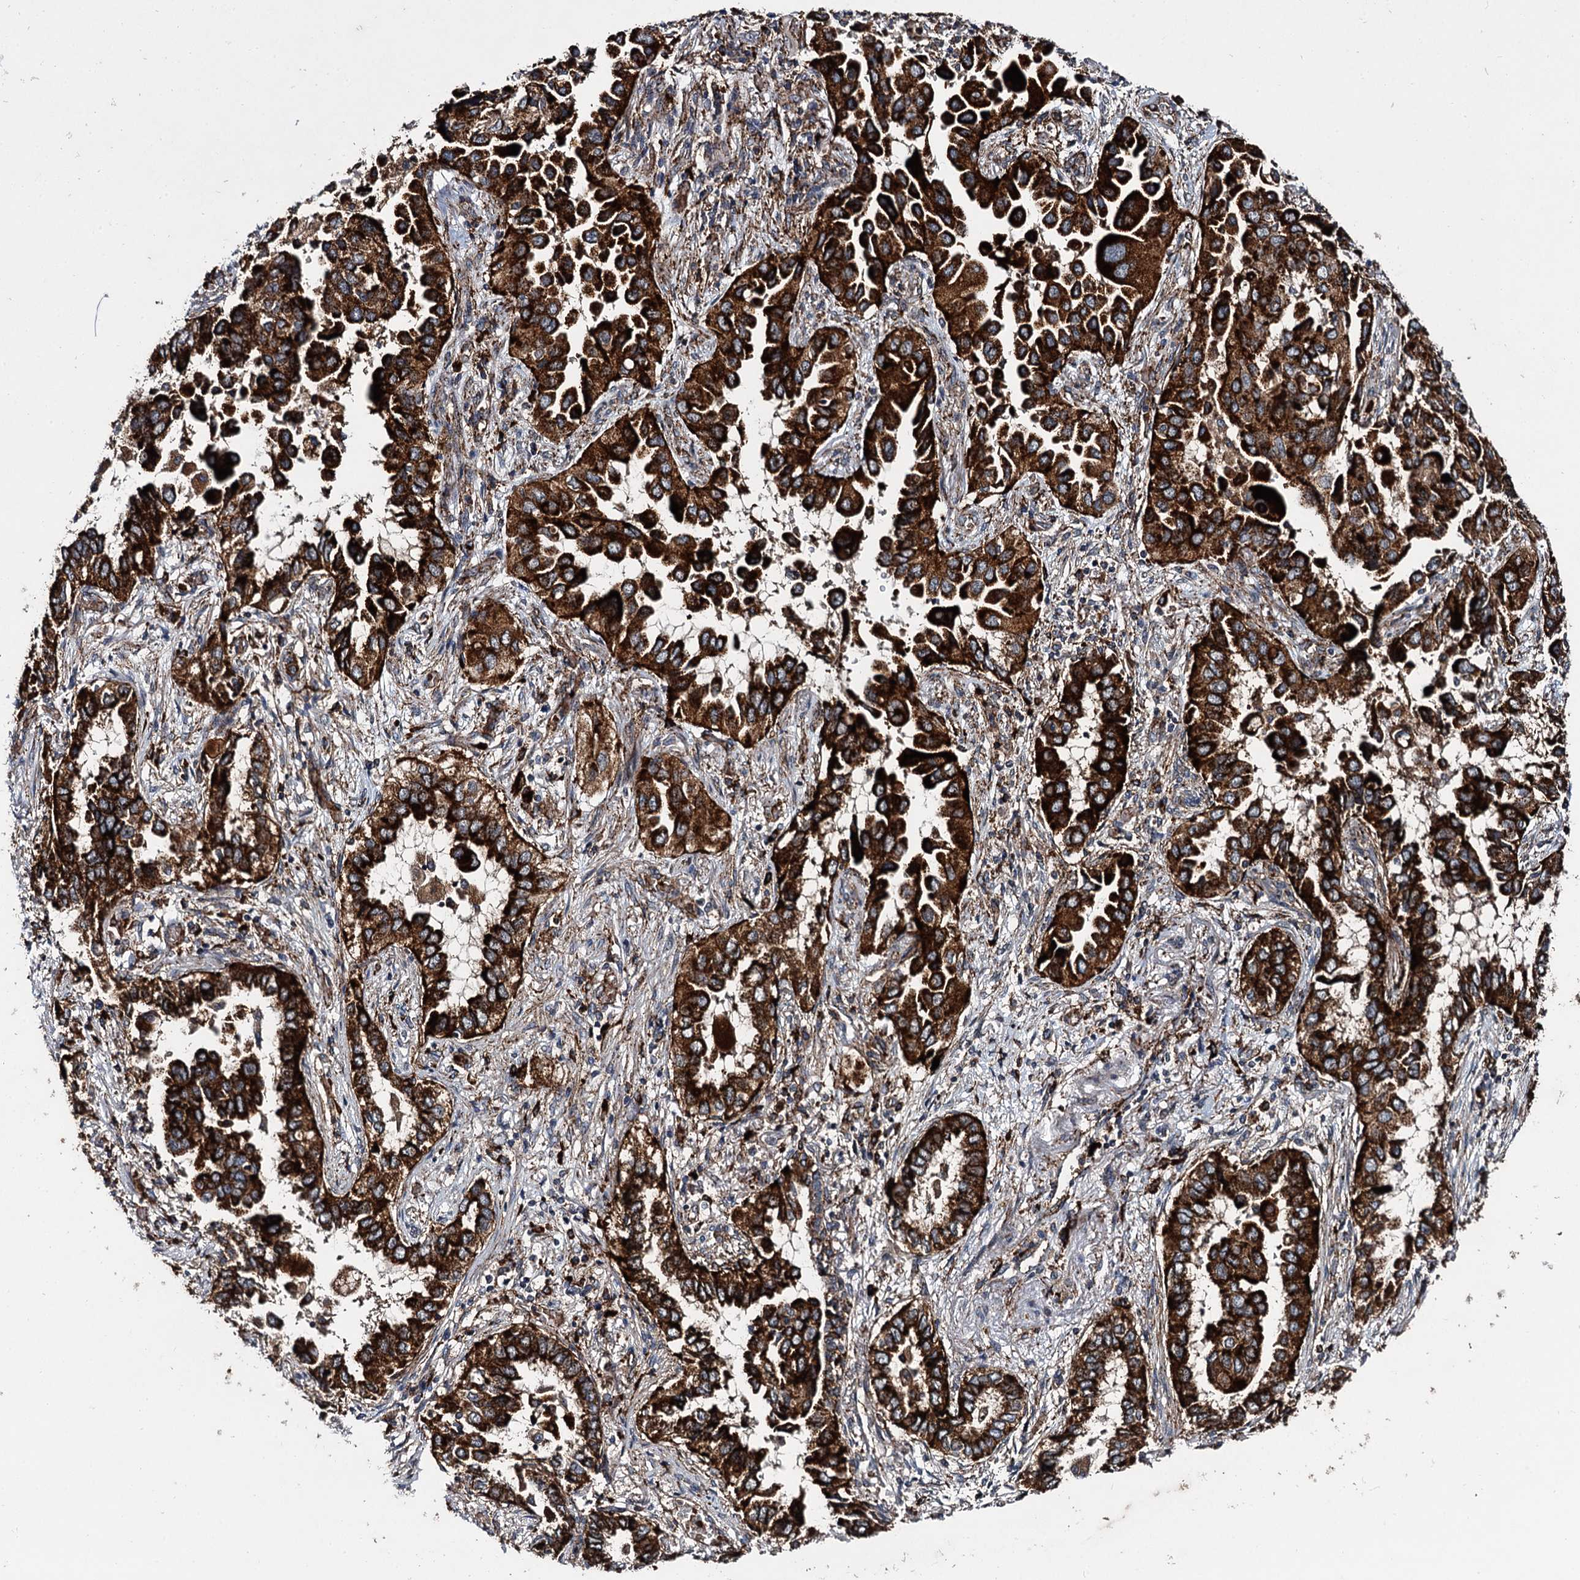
{"staining": {"intensity": "strong", "quantity": ">75%", "location": "cytoplasmic/membranous"}, "tissue": "lung cancer", "cell_type": "Tumor cells", "image_type": "cancer", "snomed": [{"axis": "morphology", "description": "Adenocarcinoma, NOS"}, {"axis": "topography", "description": "Lung"}], "caption": "A micrograph showing strong cytoplasmic/membranous staining in about >75% of tumor cells in lung cancer, as visualized by brown immunohistochemical staining.", "gene": "GBA1", "patient": {"sex": "female", "age": 76}}